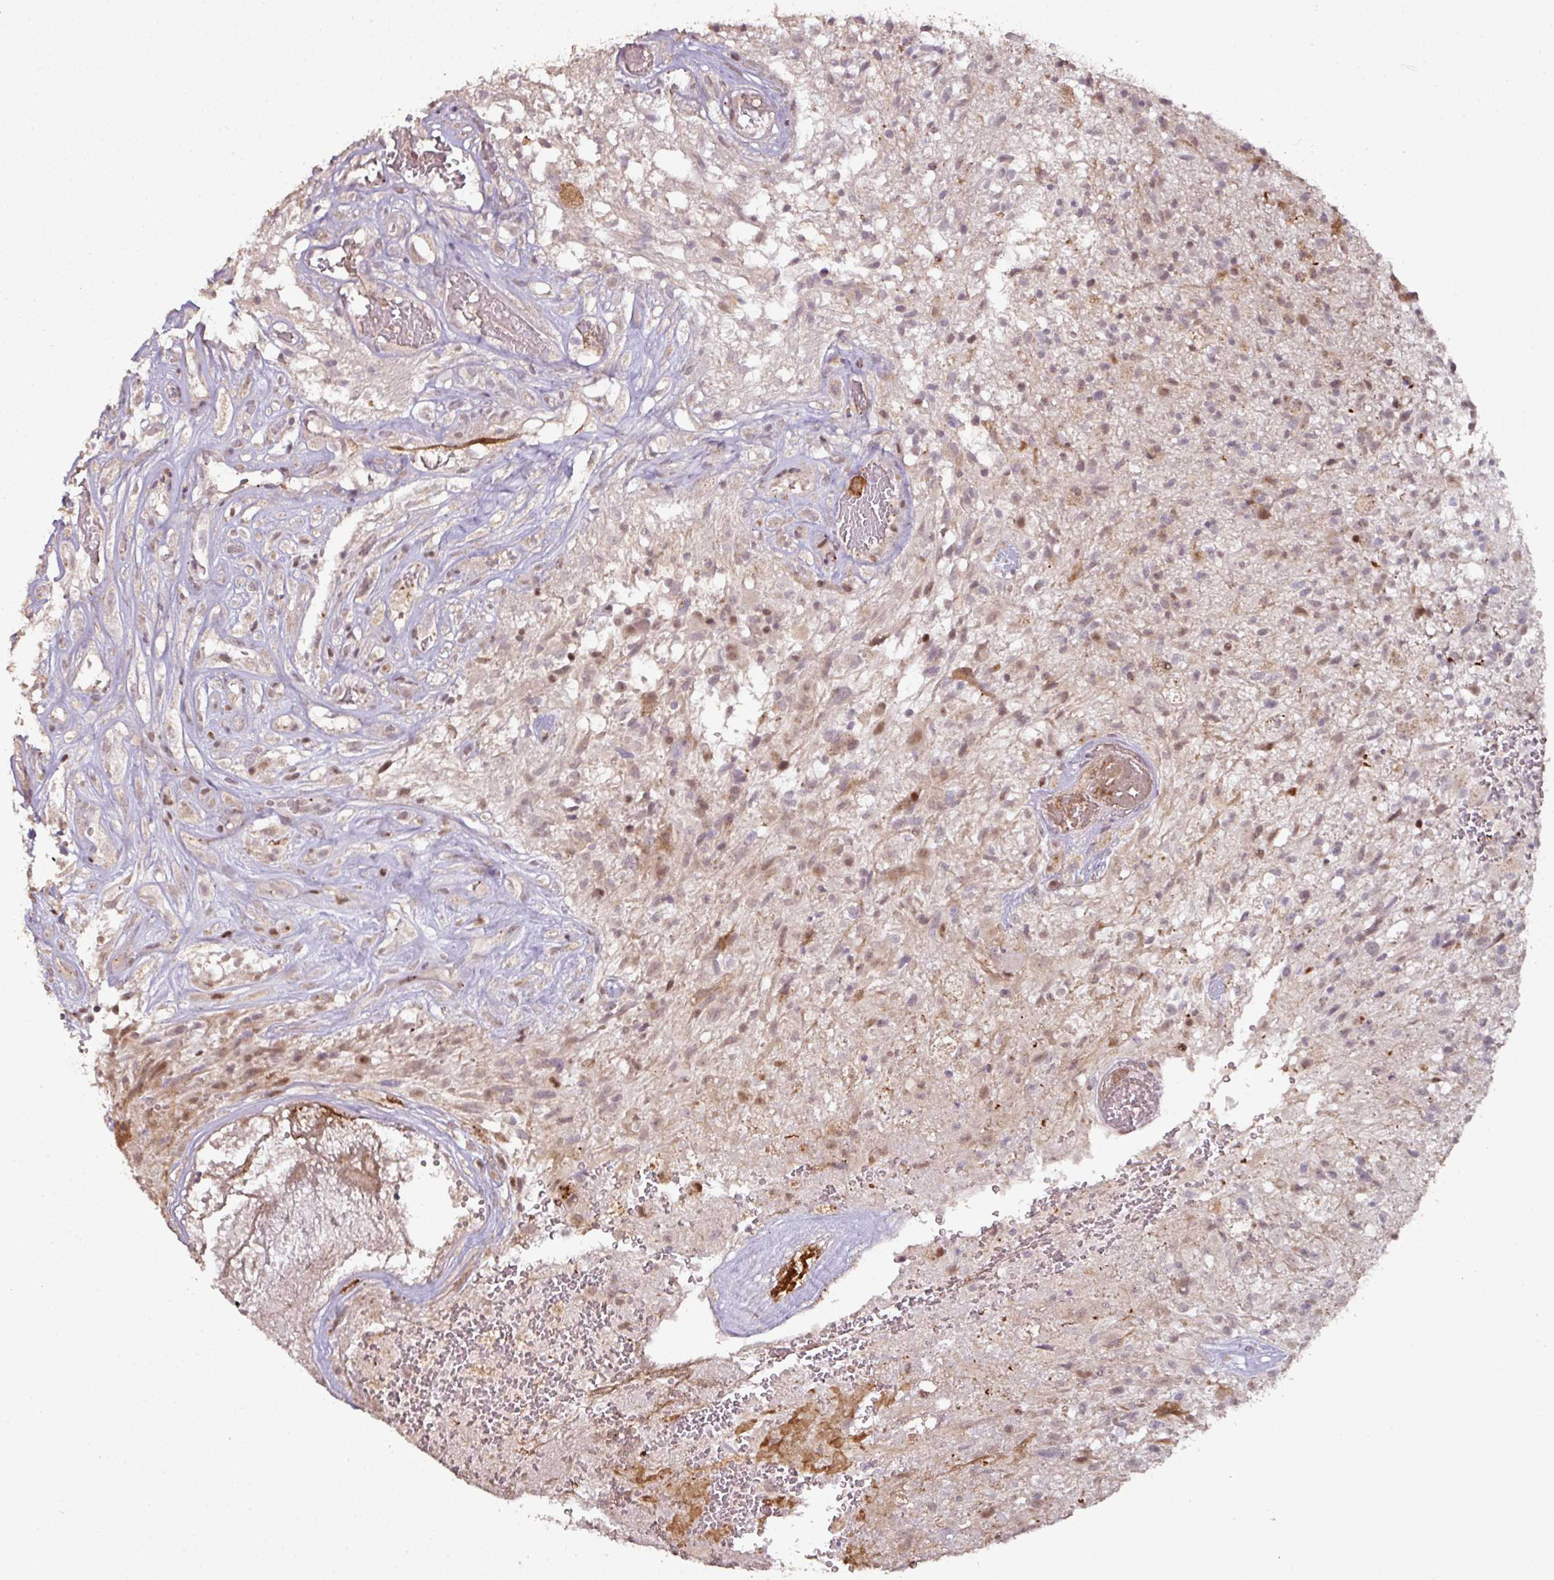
{"staining": {"intensity": "moderate", "quantity": "<25%", "location": "cytoplasmic/membranous,nuclear"}, "tissue": "glioma", "cell_type": "Tumor cells", "image_type": "cancer", "snomed": [{"axis": "morphology", "description": "Glioma, malignant, High grade"}, {"axis": "topography", "description": "Brain"}], "caption": "About <25% of tumor cells in glioma demonstrate moderate cytoplasmic/membranous and nuclear protein staining as visualized by brown immunohistochemical staining.", "gene": "CXCR5", "patient": {"sex": "male", "age": 56}}